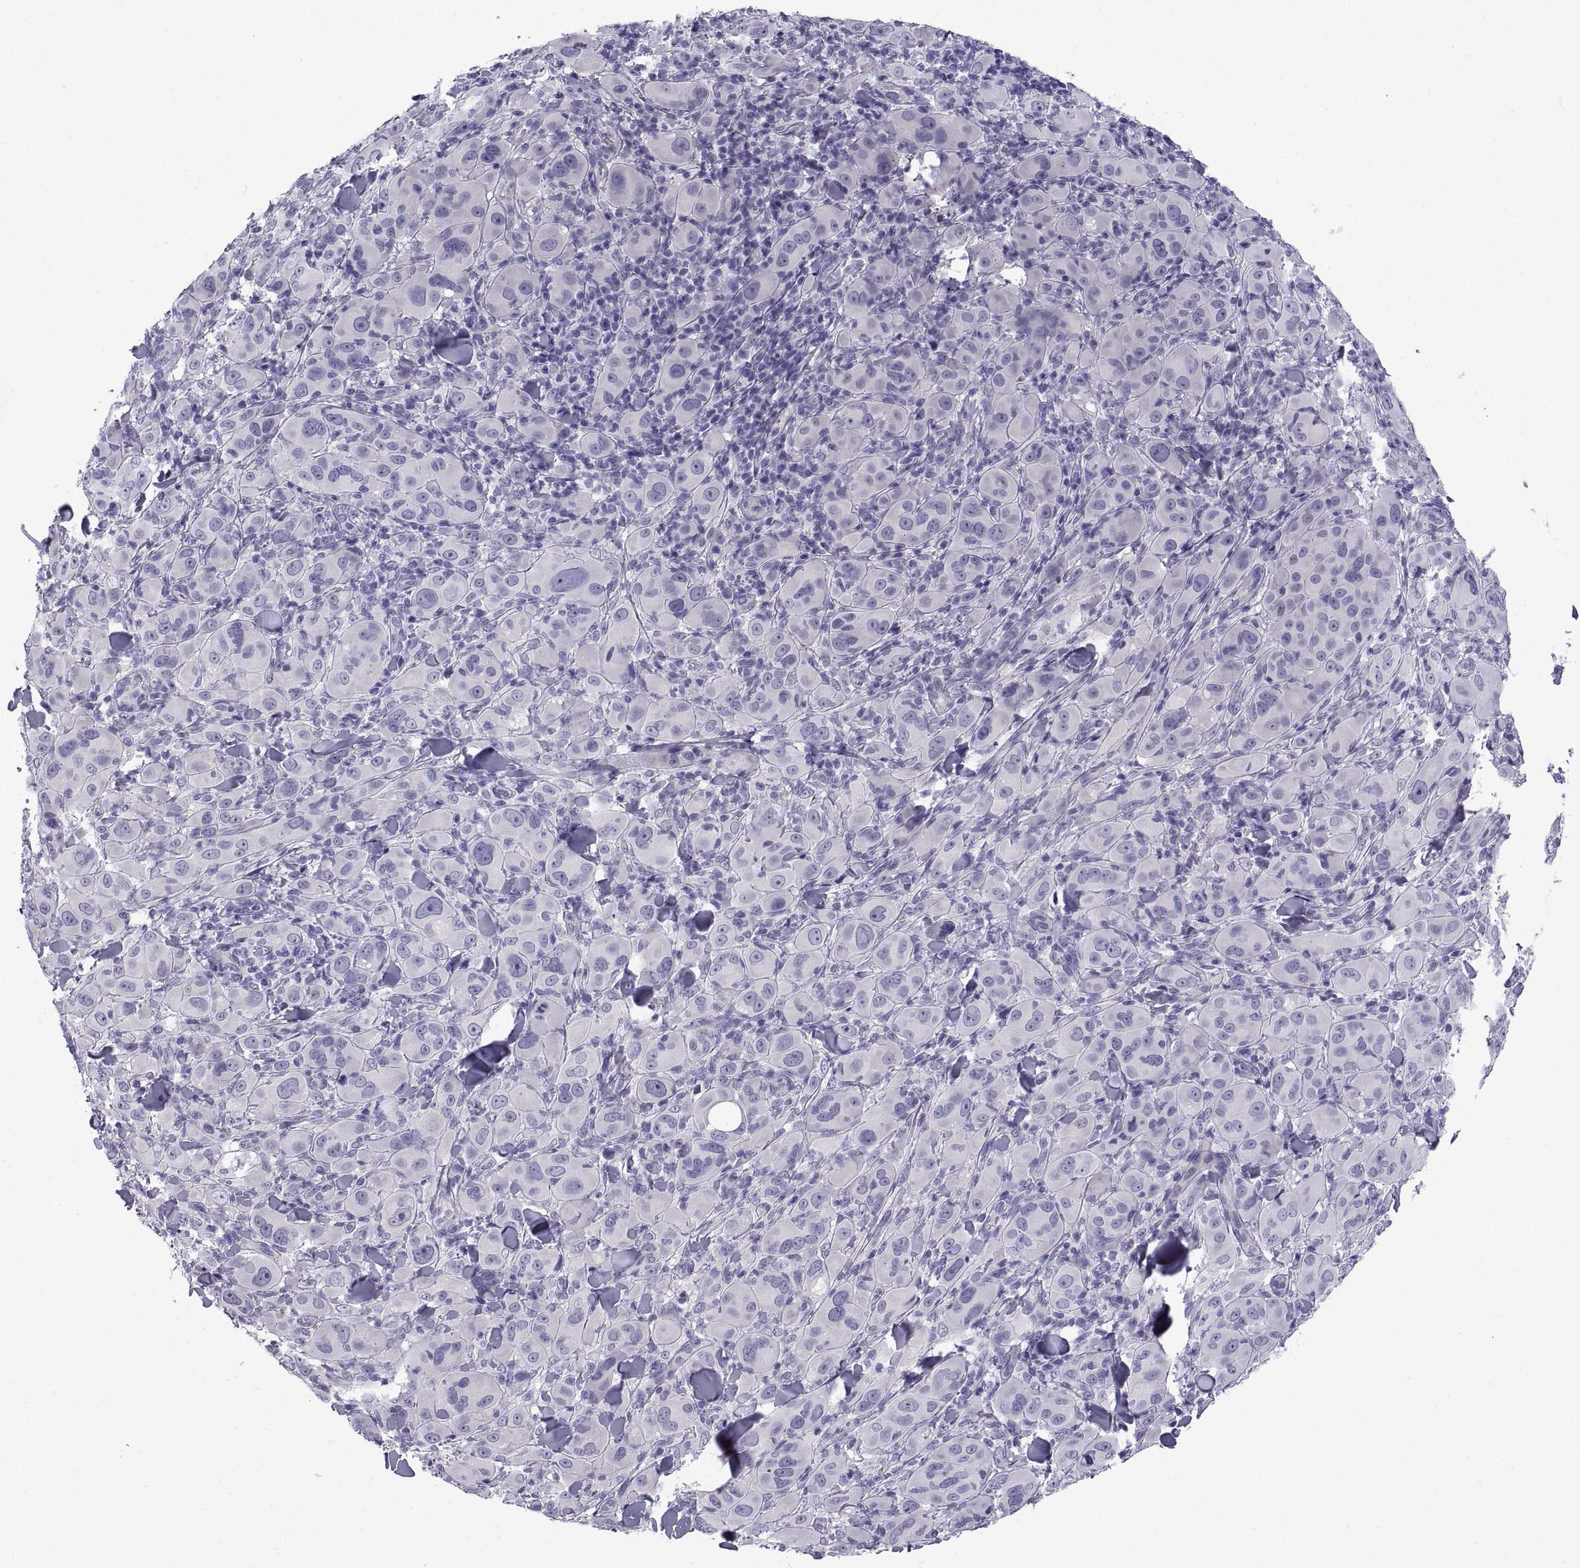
{"staining": {"intensity": "negative", "quantity": "none", "location": "none"}, "tissue": "melanoma", "cell_type": "Tumor cells", "image_type": "cancer", "snomed": [{"axis": "morphology", "description": "Malignant melanoma, NOS"}, {"axis": "topography", "description": "Skin"}], "caption": "Immunohistochemistry (IHC) micrograph of neoplastic tissue: malignant melanoma stained with DAB (3,3'-diaminobenzidine) reveals no significant protein staining in tumor cells.", "gene": "SPDYE1", "patient": {"sex": "female", "age": 87}}